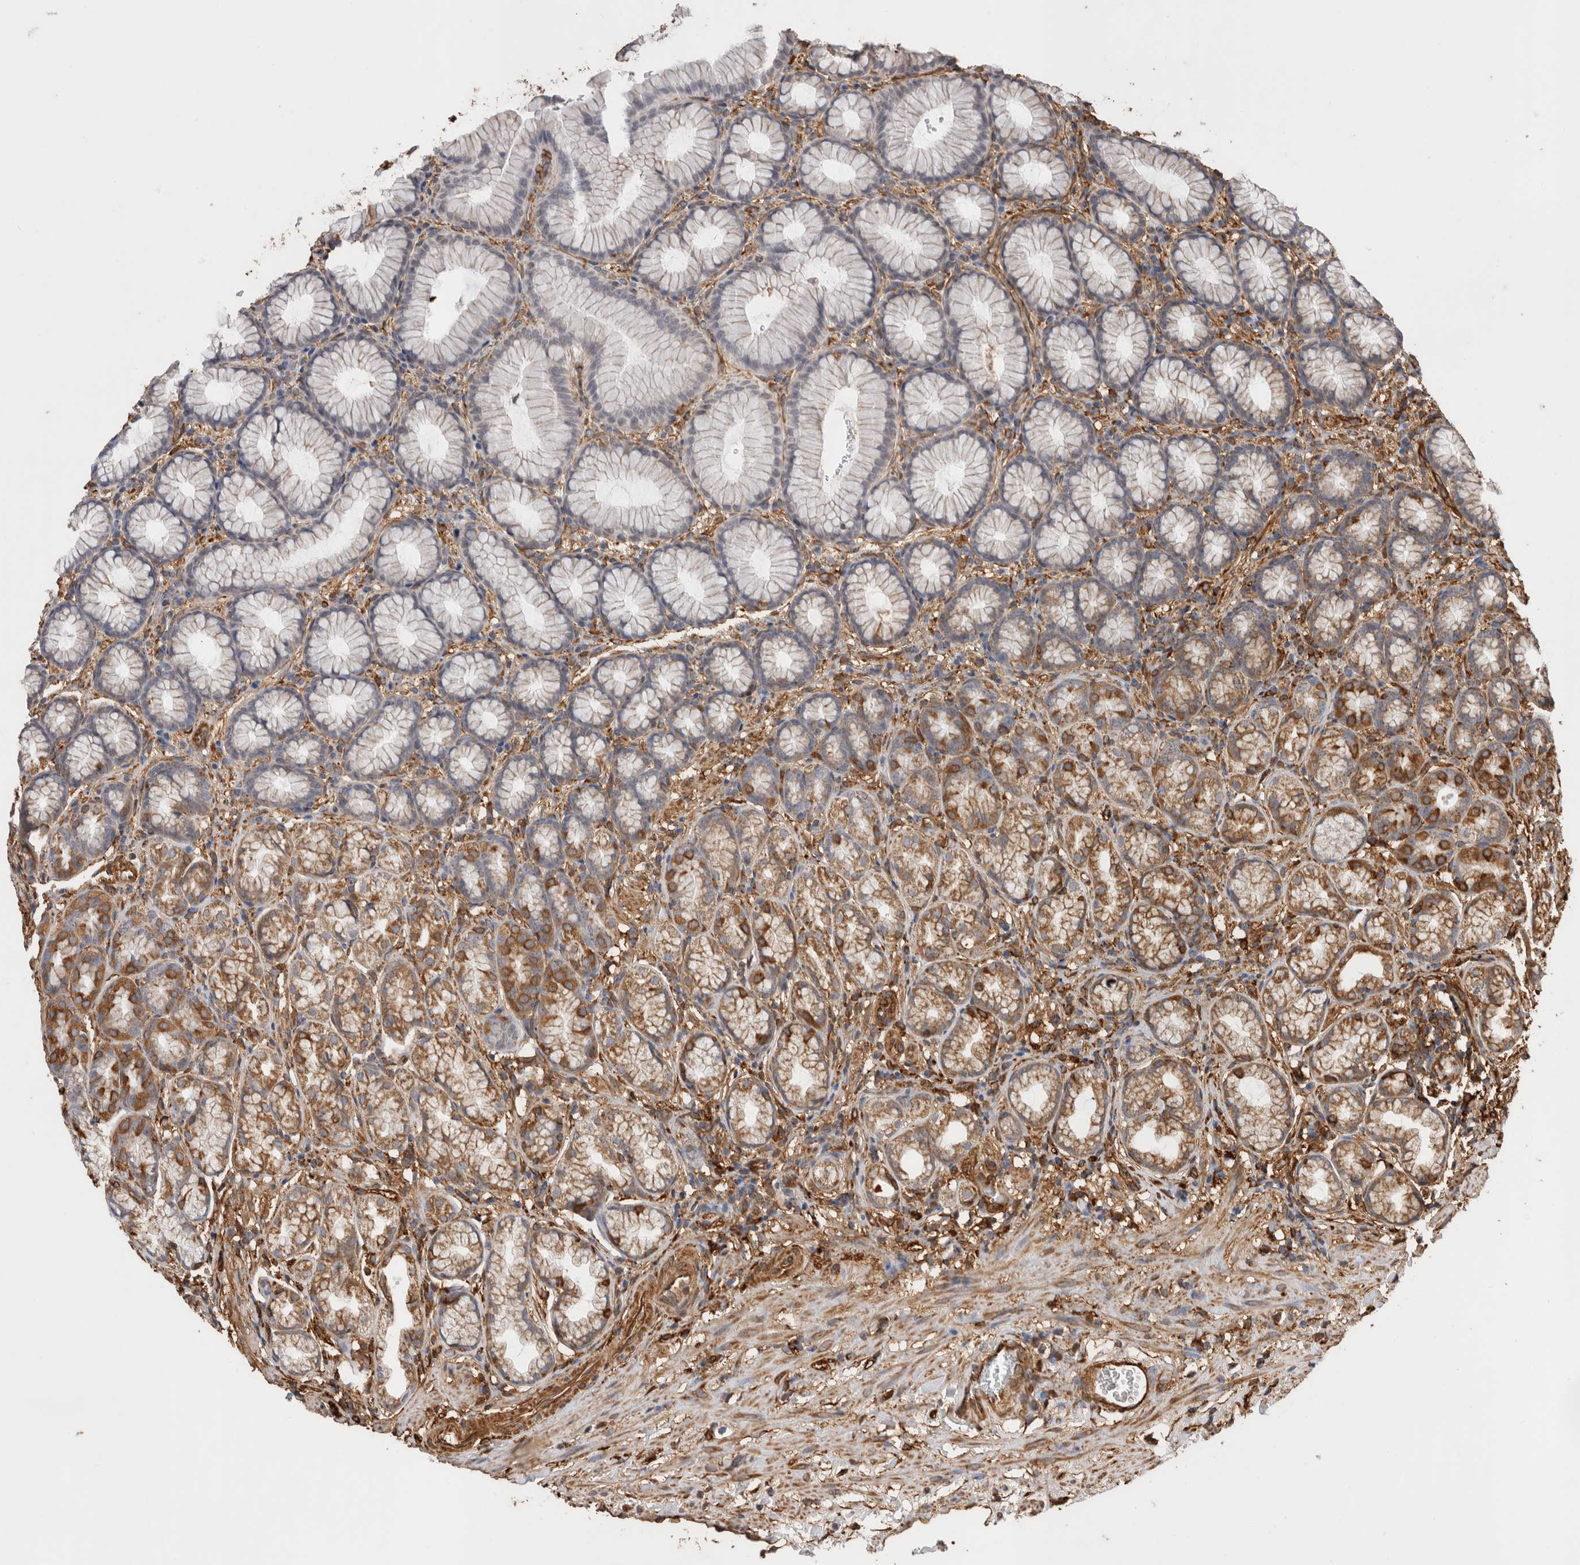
{"staining": {"intensity": "moderate", "quantity": "25%-75%", "location": "cytoplasmic/membranous"}, "tissue": "stomach", "cell_type": "Glandular cells", "image_type": "normal", "snomed": [{"axis": "morphology", "description": "Normal tissue, NOS"}, {"axis": "topography", "description": "Stomach"}], "caption": "An image showing moderate cytoplasmic/membranous positivity in approximately 25%-75% of glandular cells in normal stomach, as visualized by brown immunohistochemical staining.", "gene": "ZNF397", "patient": {"sex": "male", "age": 42}}